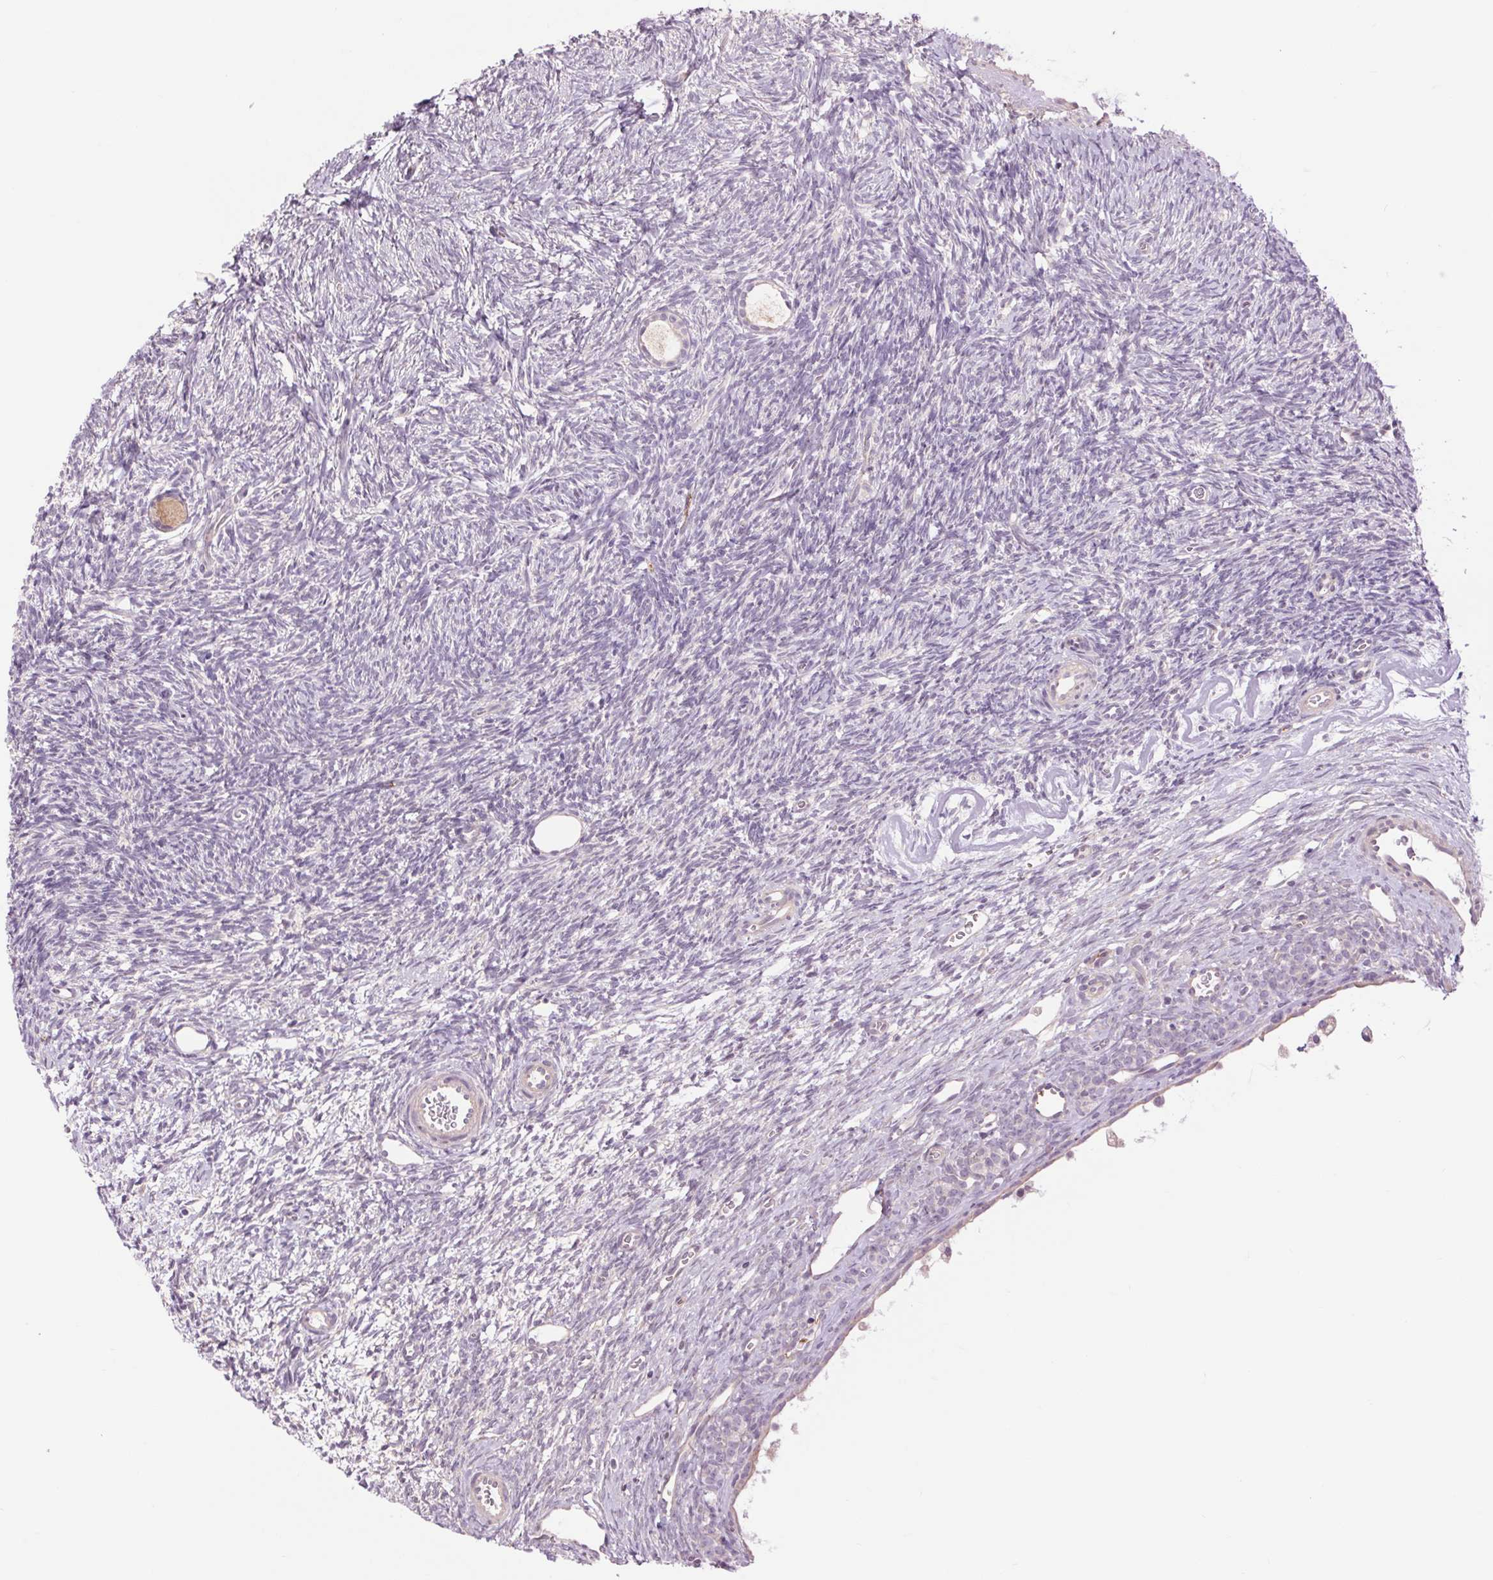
{"staining": {"intensity": "negative", "quantity": "none", "location": "none"}, "tissue": "ovary", "cell_type": "Follicle cells", "image_type": "normal", "snomed": [{"axis": "morphology", "description": "Normal tissue, NOS"}, {"axis": "topography", "description": "Ovary"}], "caption": "IHC histopathology image of unremarkable ovary: ovary stained with DAB (3,3'-diaminobenzidine) shows no significant protein positivity in follicle cells.", "gene": "CTNNA3", "patient": {"sex": "female", "age": 34}}